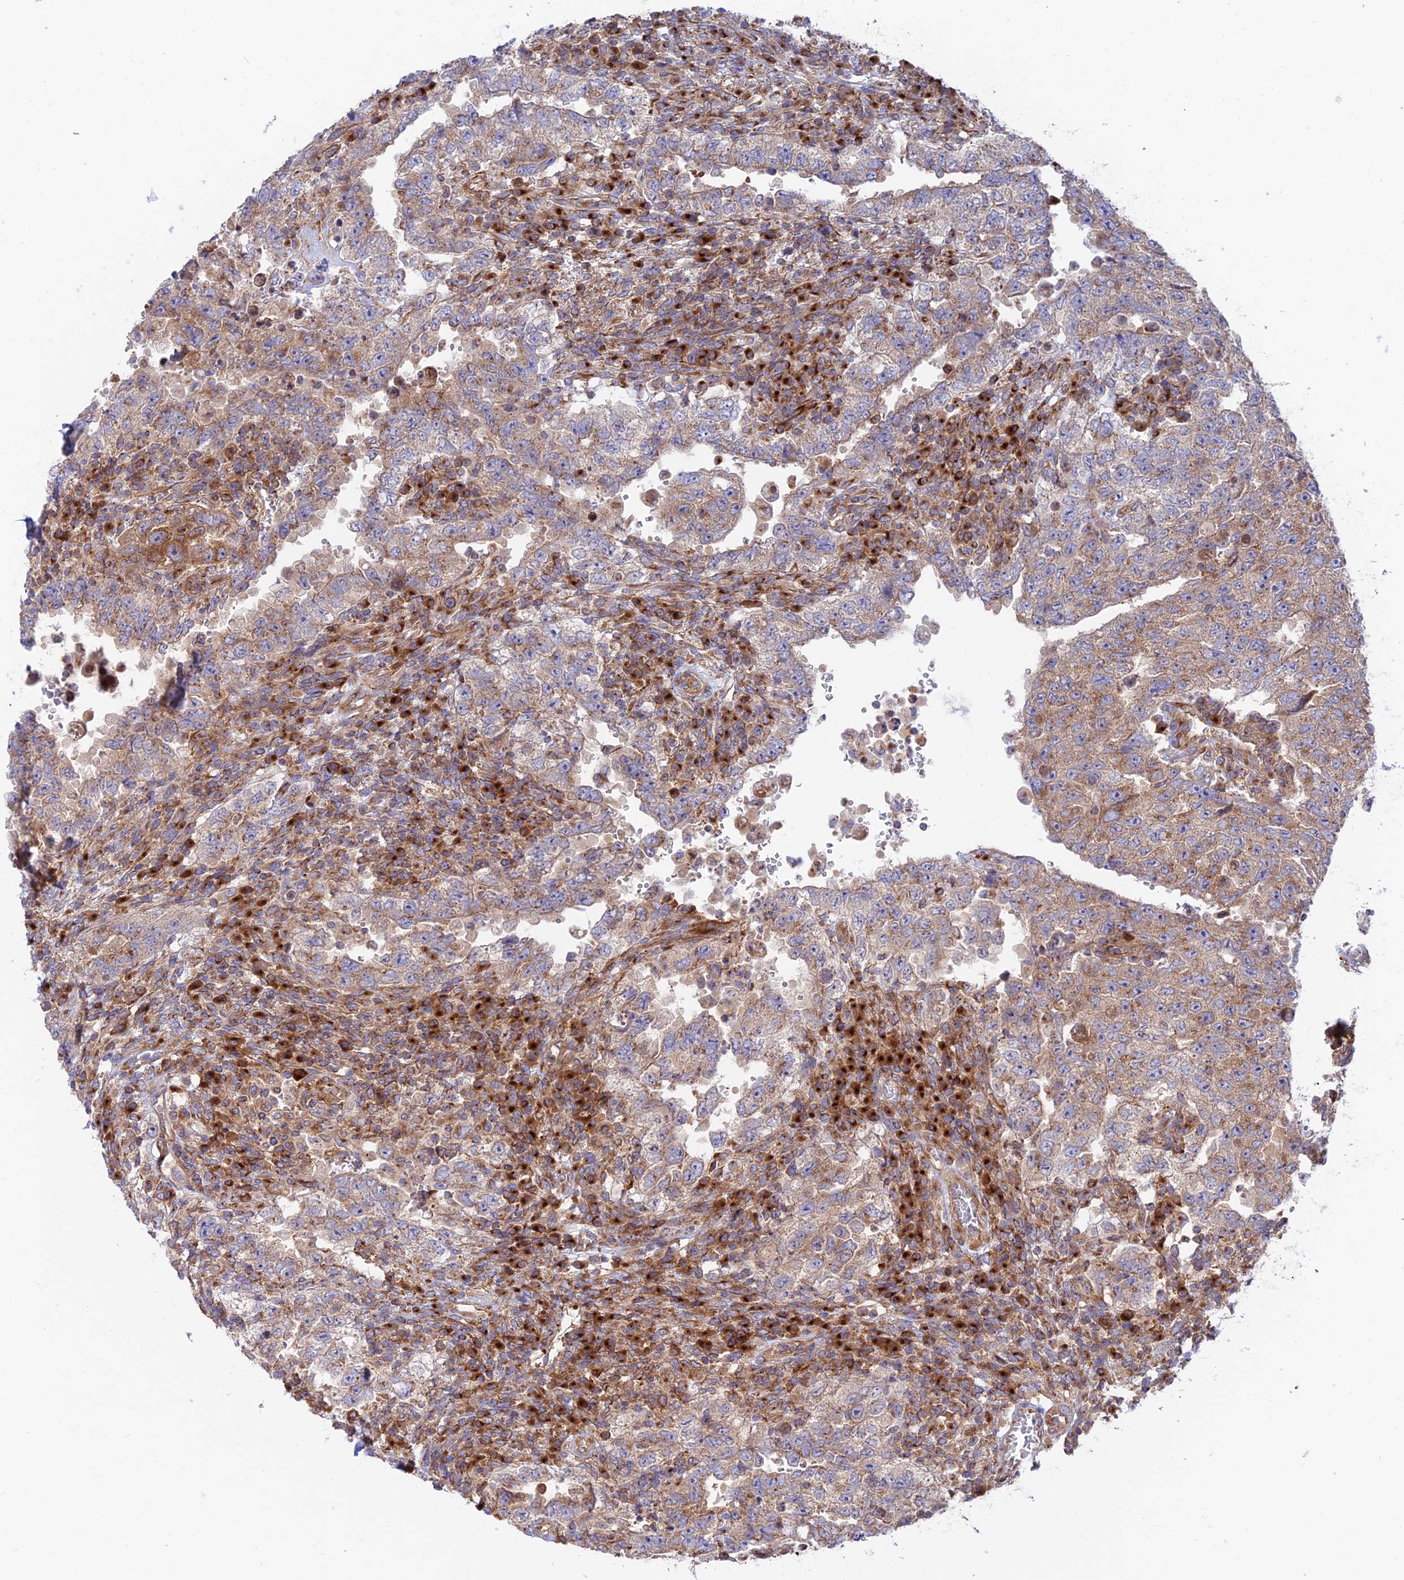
{"staining": {"intensity": "moderate", "quantity": ">75%", "location": "cytoplasmic/membranous"}, "tissue": "testis cancer", "cell_type": "Tumor cells", "image_type": "cancer", "snomed": [{"axis": "morphology", "description": "Carcinoma, Embryonal, NOS"}, {"axis": "topography", "description": "Testis"}], "caption": "Immunohistochemical staining of testis cancer (embryonal carcinoma) exhibits moderate cytoplasmic/membranous protein expression in approximately >75% of tumor cells. The staining was performed using DAB to visualize the protein expression in brown, while the nuclei were stained in blue with hematoxylin (Magnification: 20x).", "gene": "GOLGA3", "patient": {"sex": "male", "age": 26}}